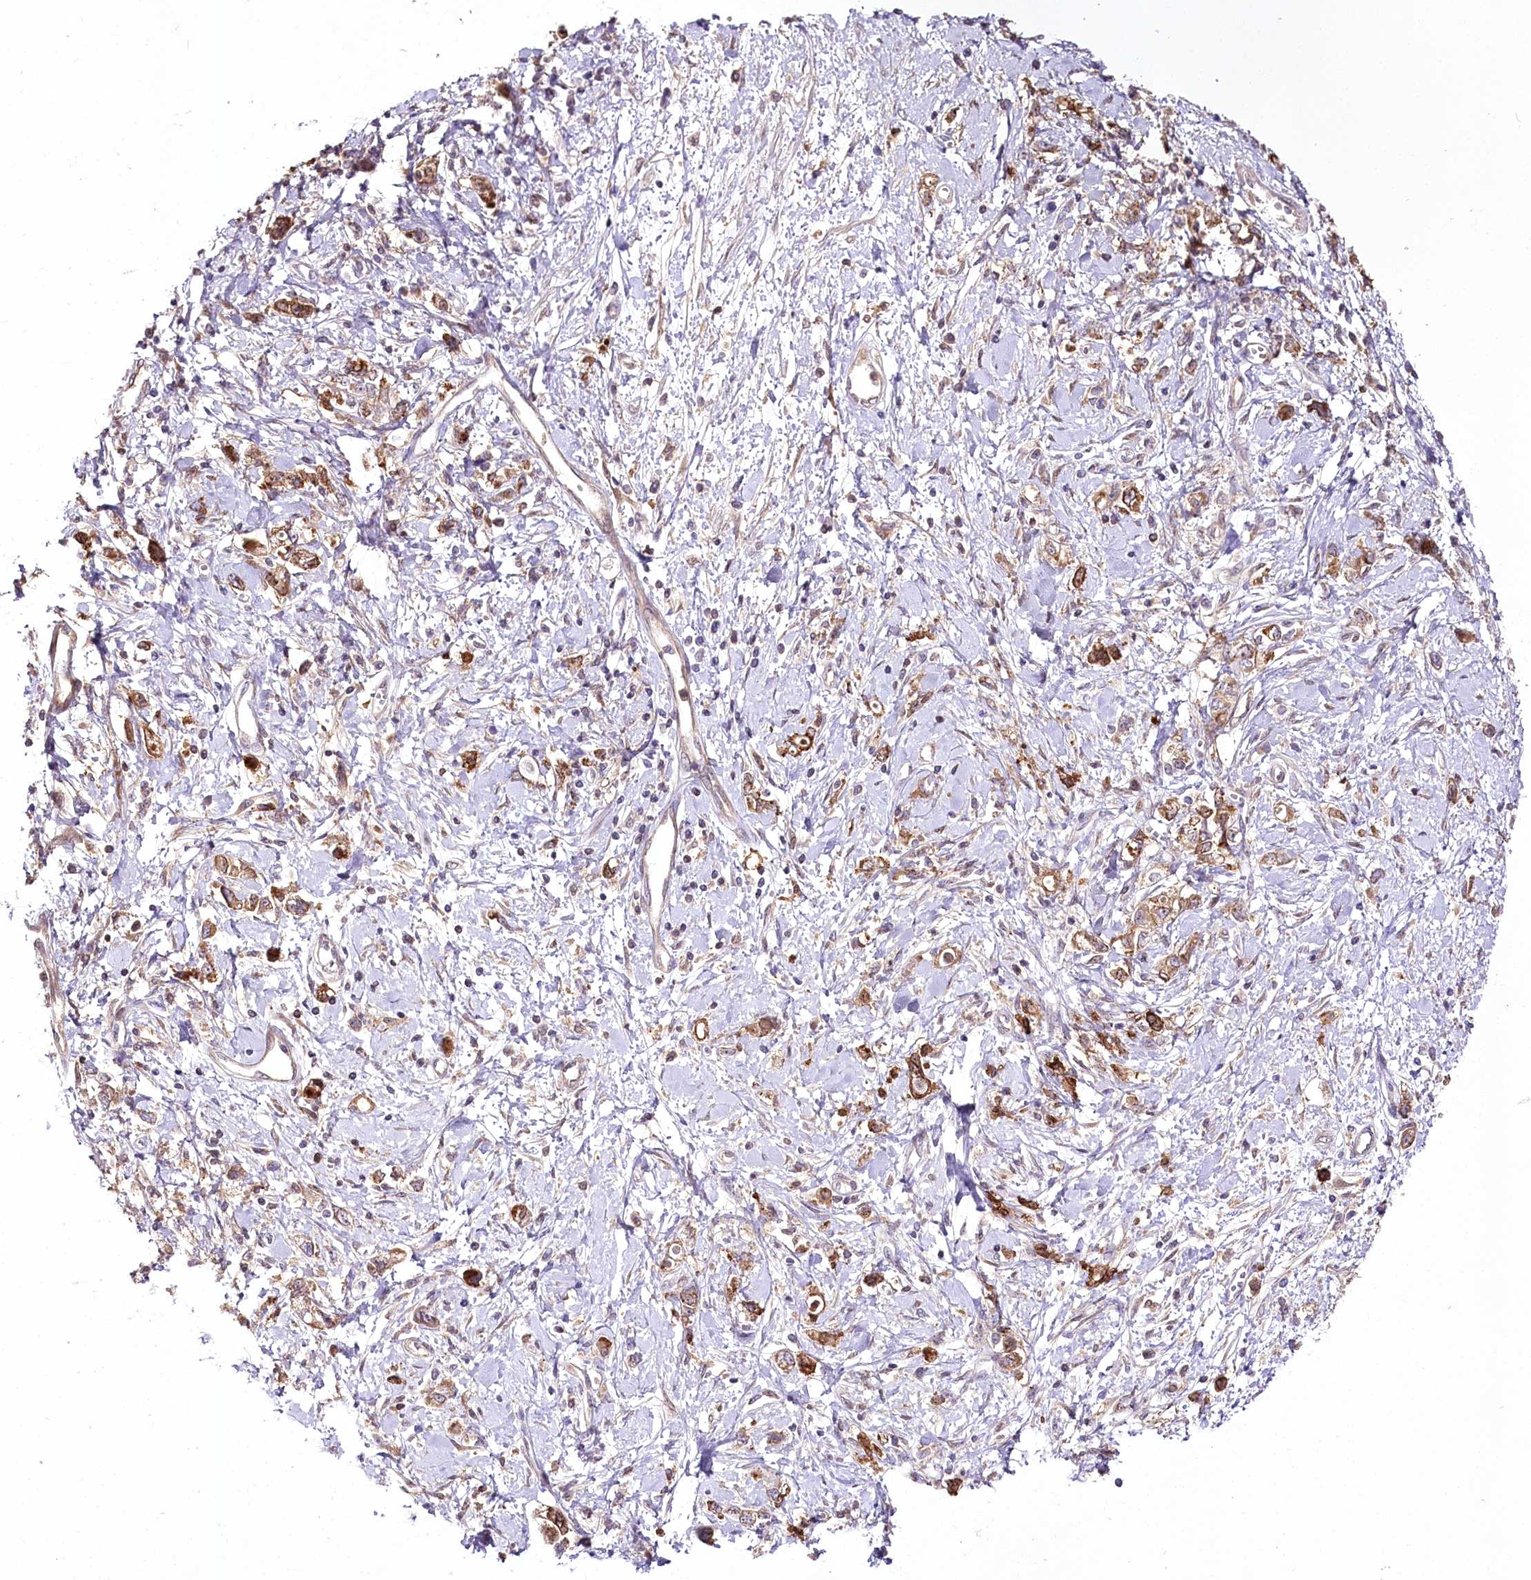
{"staining": {"intensity": "strong", "quantity": ">75%", "location": "cytoplasmic/membranous"}, "tissue": "stomach cancer", "cell_type": "Tumor cells", "image_type": "cancer", "snomed": [{"axis": "morphology", "description": "Adenocarcinoma, NOS"}, {"axis": "topography", "description": "Stomach"}], "caption": "A high-resolution histopathology image shows immunohistochemistry (IHC) staining of stomach cancer, which reveals strong cytoplasmic/membranous staining in approximately >75% of tumor cells.", "gene": "UGP2", "patient": {"sex": "female", "age": 76}}